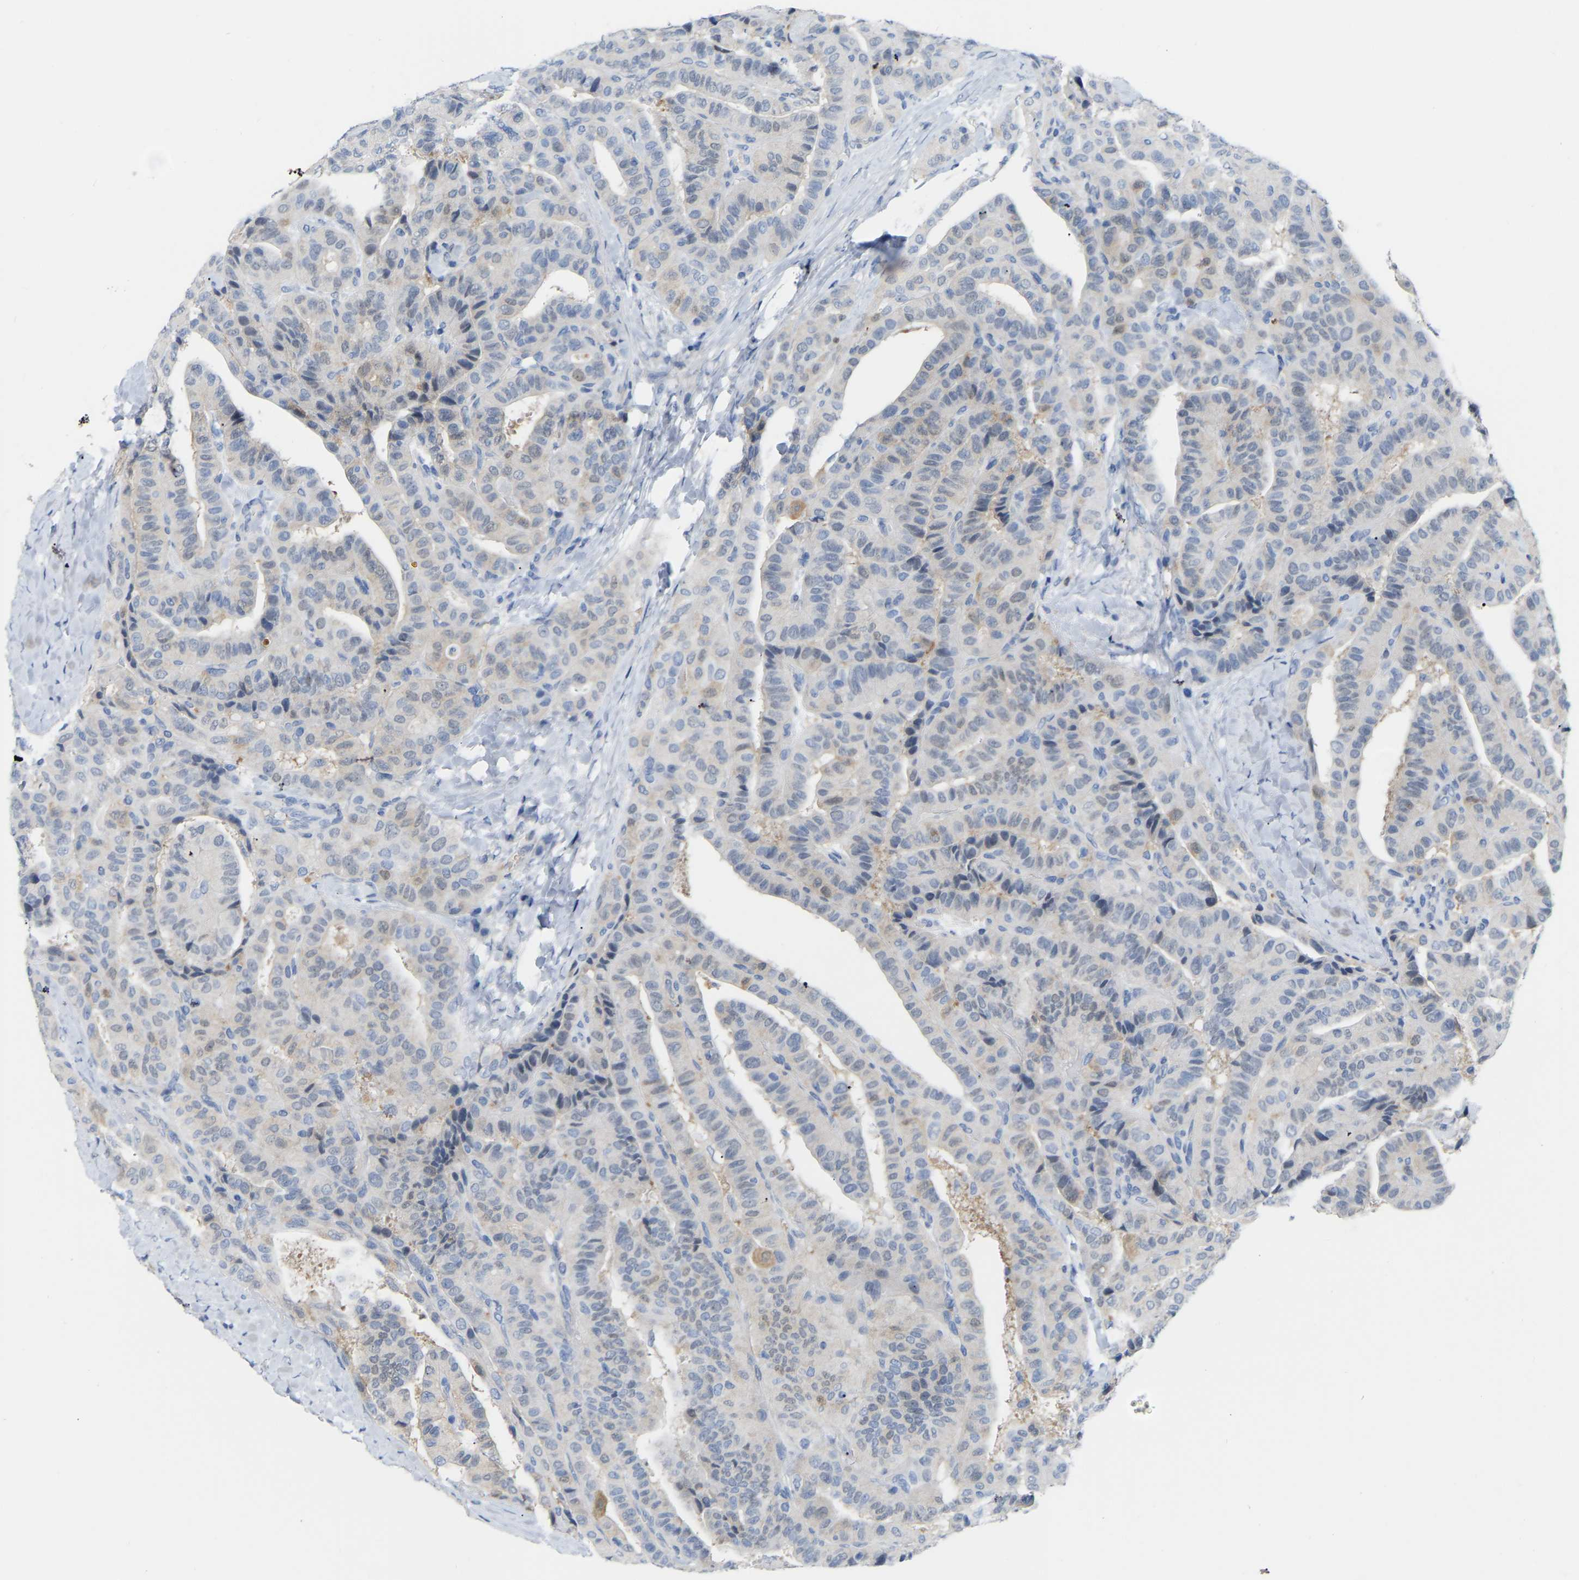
{"staining": {"intensity": "weak", "quantity": "<25%", "location": "cytoplasmic/membranous"}, "tissue": "thyroid cancer", "cell_type": "Tumor cells", "image_type": "cancer", "snomed": [{"axis": "morphology", "description": "Papillary adenocarcinoma, NOS"}, {"axis": "topography", "description": "Thyroid gland"}], "caption": "Protein analysis of thyroid cancer (papillary adenocarcinoma) shows no significant expression in tumor cells.", "gene": "ABTB2", "patient": {"sex": "male", "age": 77}}